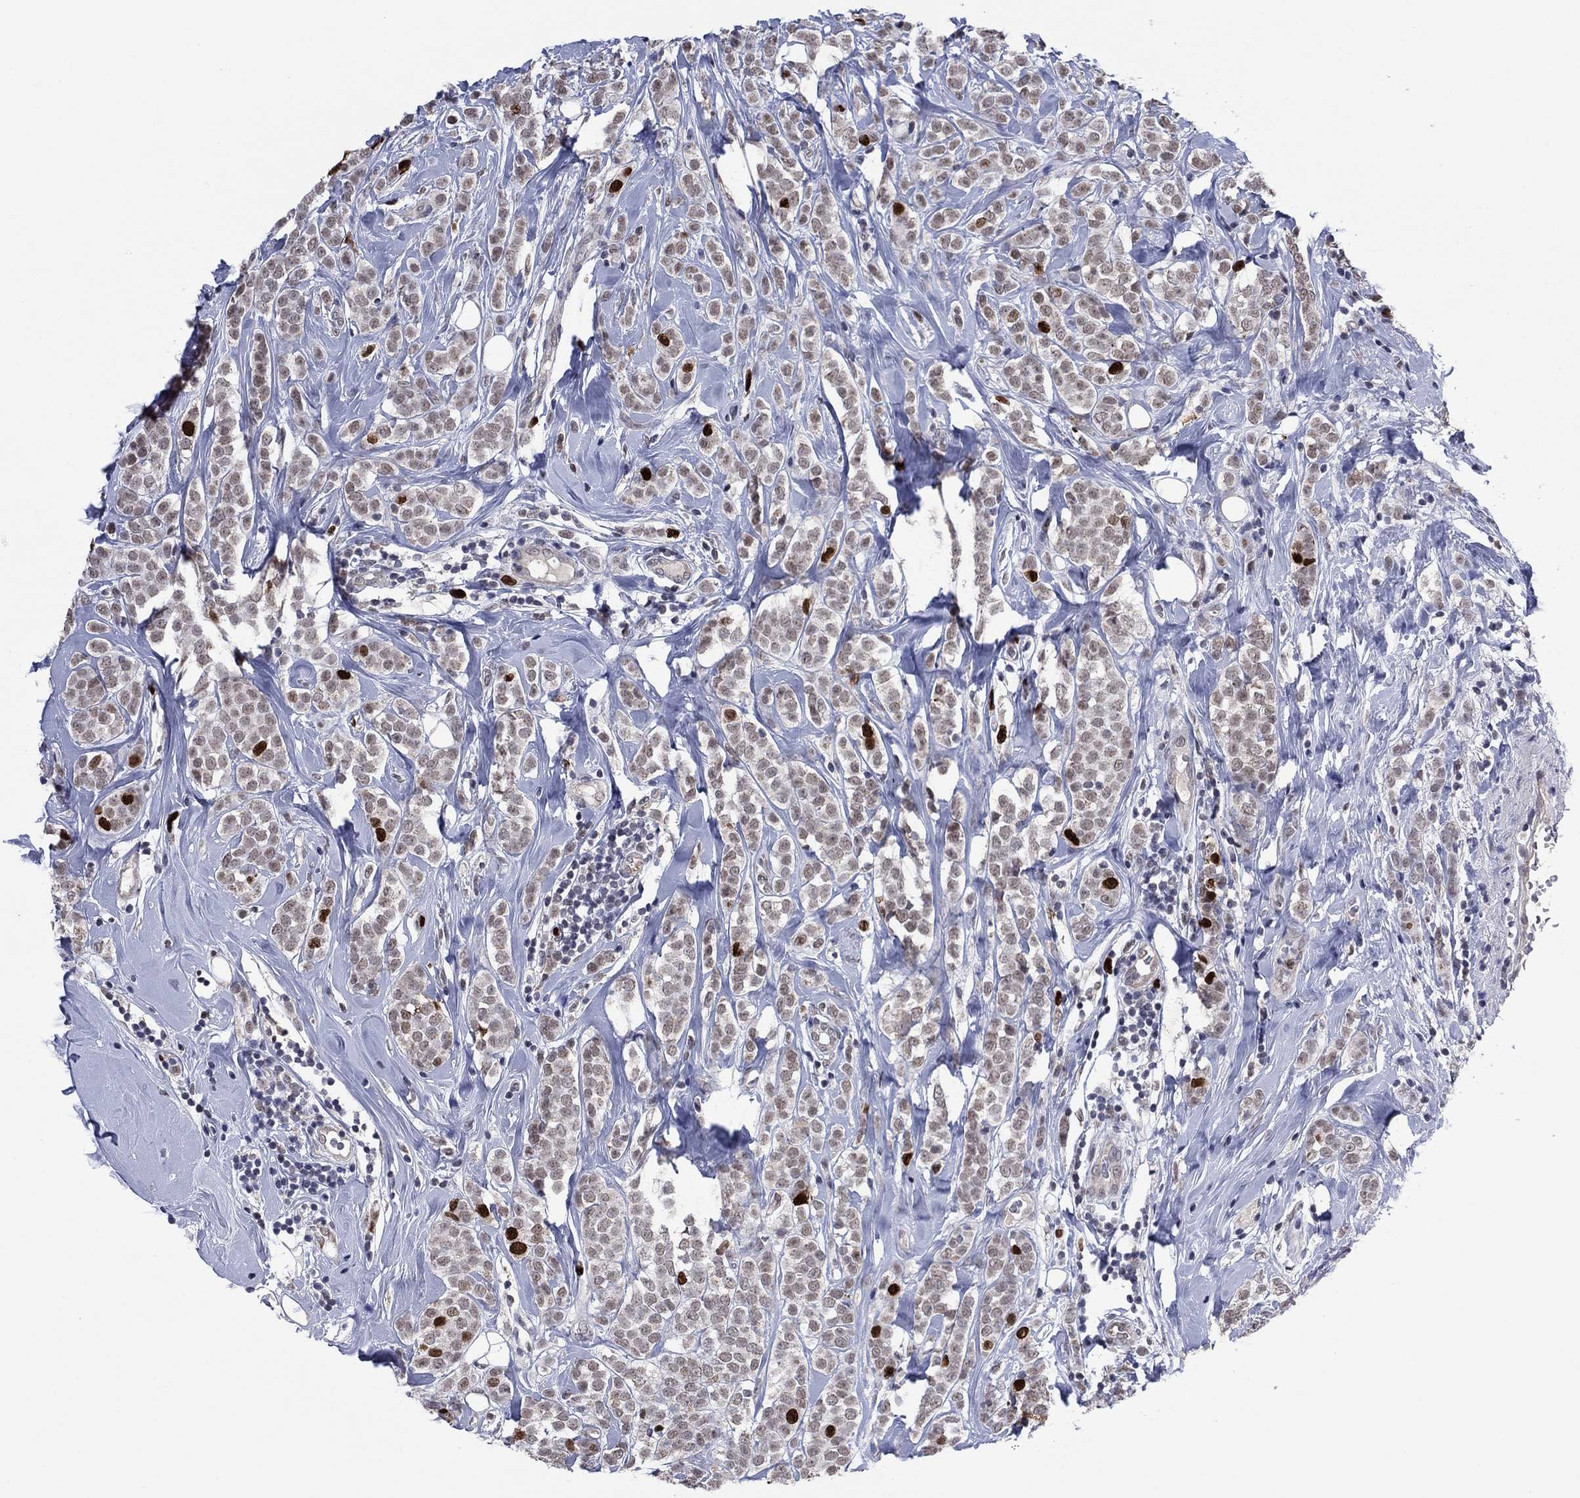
{"staining": {"intensity": "strong", "quantity": "<25%", "location": "nuclear"}, "tissue": "breast cancer", "cell_type": "Tumor cells", "image_type": "cancer", "snomed": [{"axis": "morphology", "description": "Lobular carcinoma"}, {"axis": "topography", "description": "Breast"}], "caption": "Protein staining of breast cancer (lobular carcinoma) tissue shows strong nuclear positivity in approximately <25% of tumor cells. The protein is shown in brown color, while the nuclei are stained blue.", "gene": "CDCA5", "patient": {"sex": "female", "age": 49}}